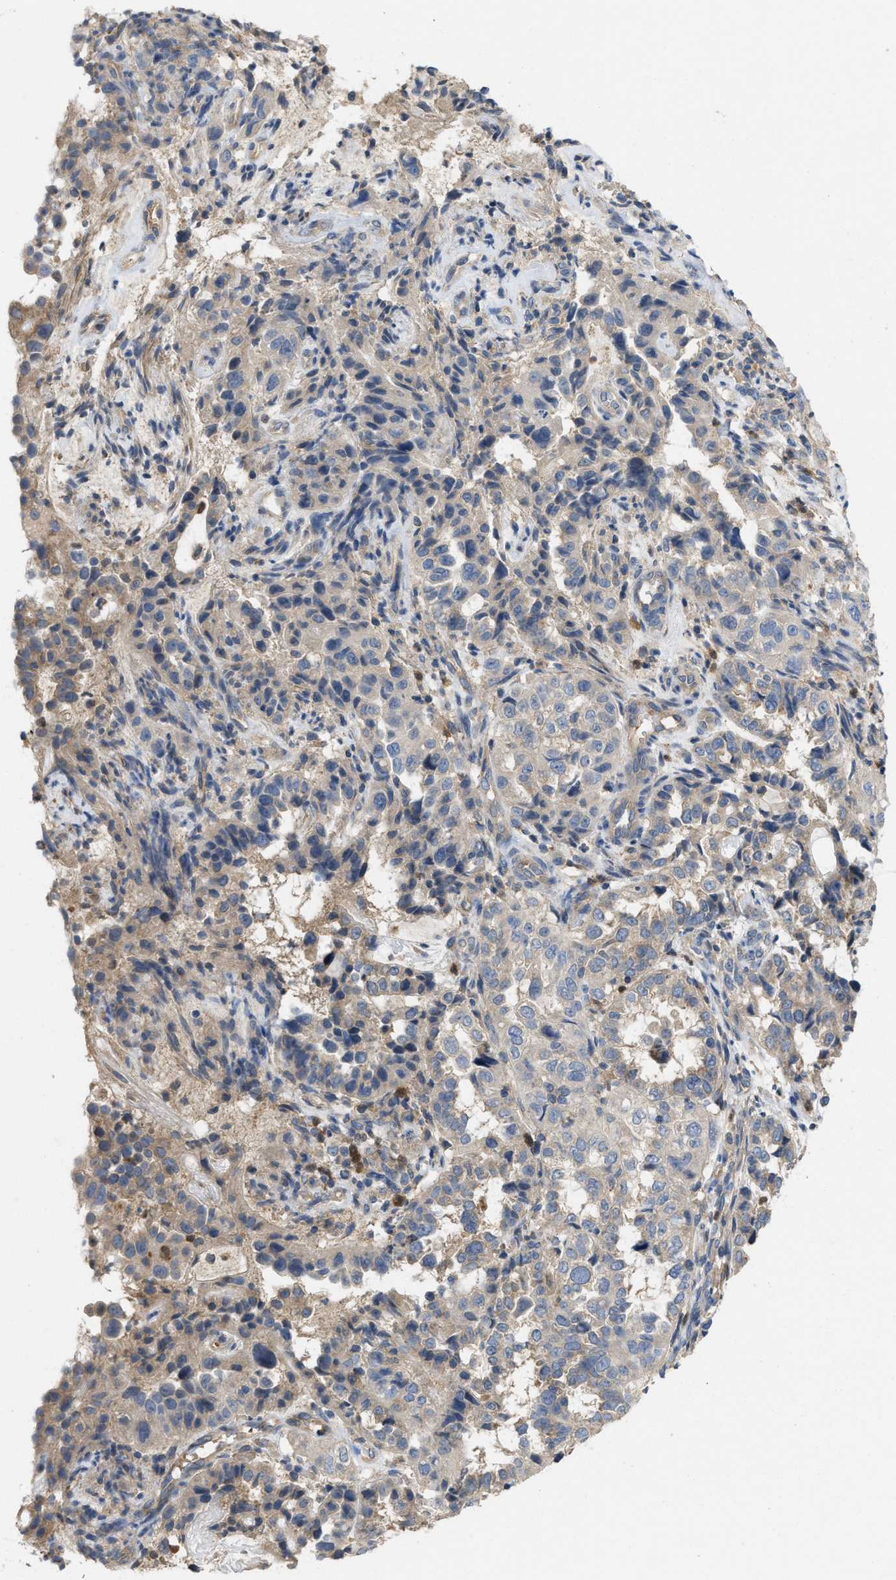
{"staining": {"intensity": "weak", "quantity": "<25%", "location": "cytoplasmic/membranous"}, "tissue": "endometrial cancer", "cell_type": "Tumor cells", "image_type": "cancer", "snomed": [{"axis": "morphology", "description": "Adenocarcinoma, NOS"}, {"axis": "topography", "description": "Endometrium"}], "caption": "IHC image of neoplastic tissue: human endometrial cancer (adenocarcinoma) stained with DAB demonstrates no significant protein positivity in tumor cells.", "gene": "RNF216", "patient": {"sex": "female", "age": 85}}